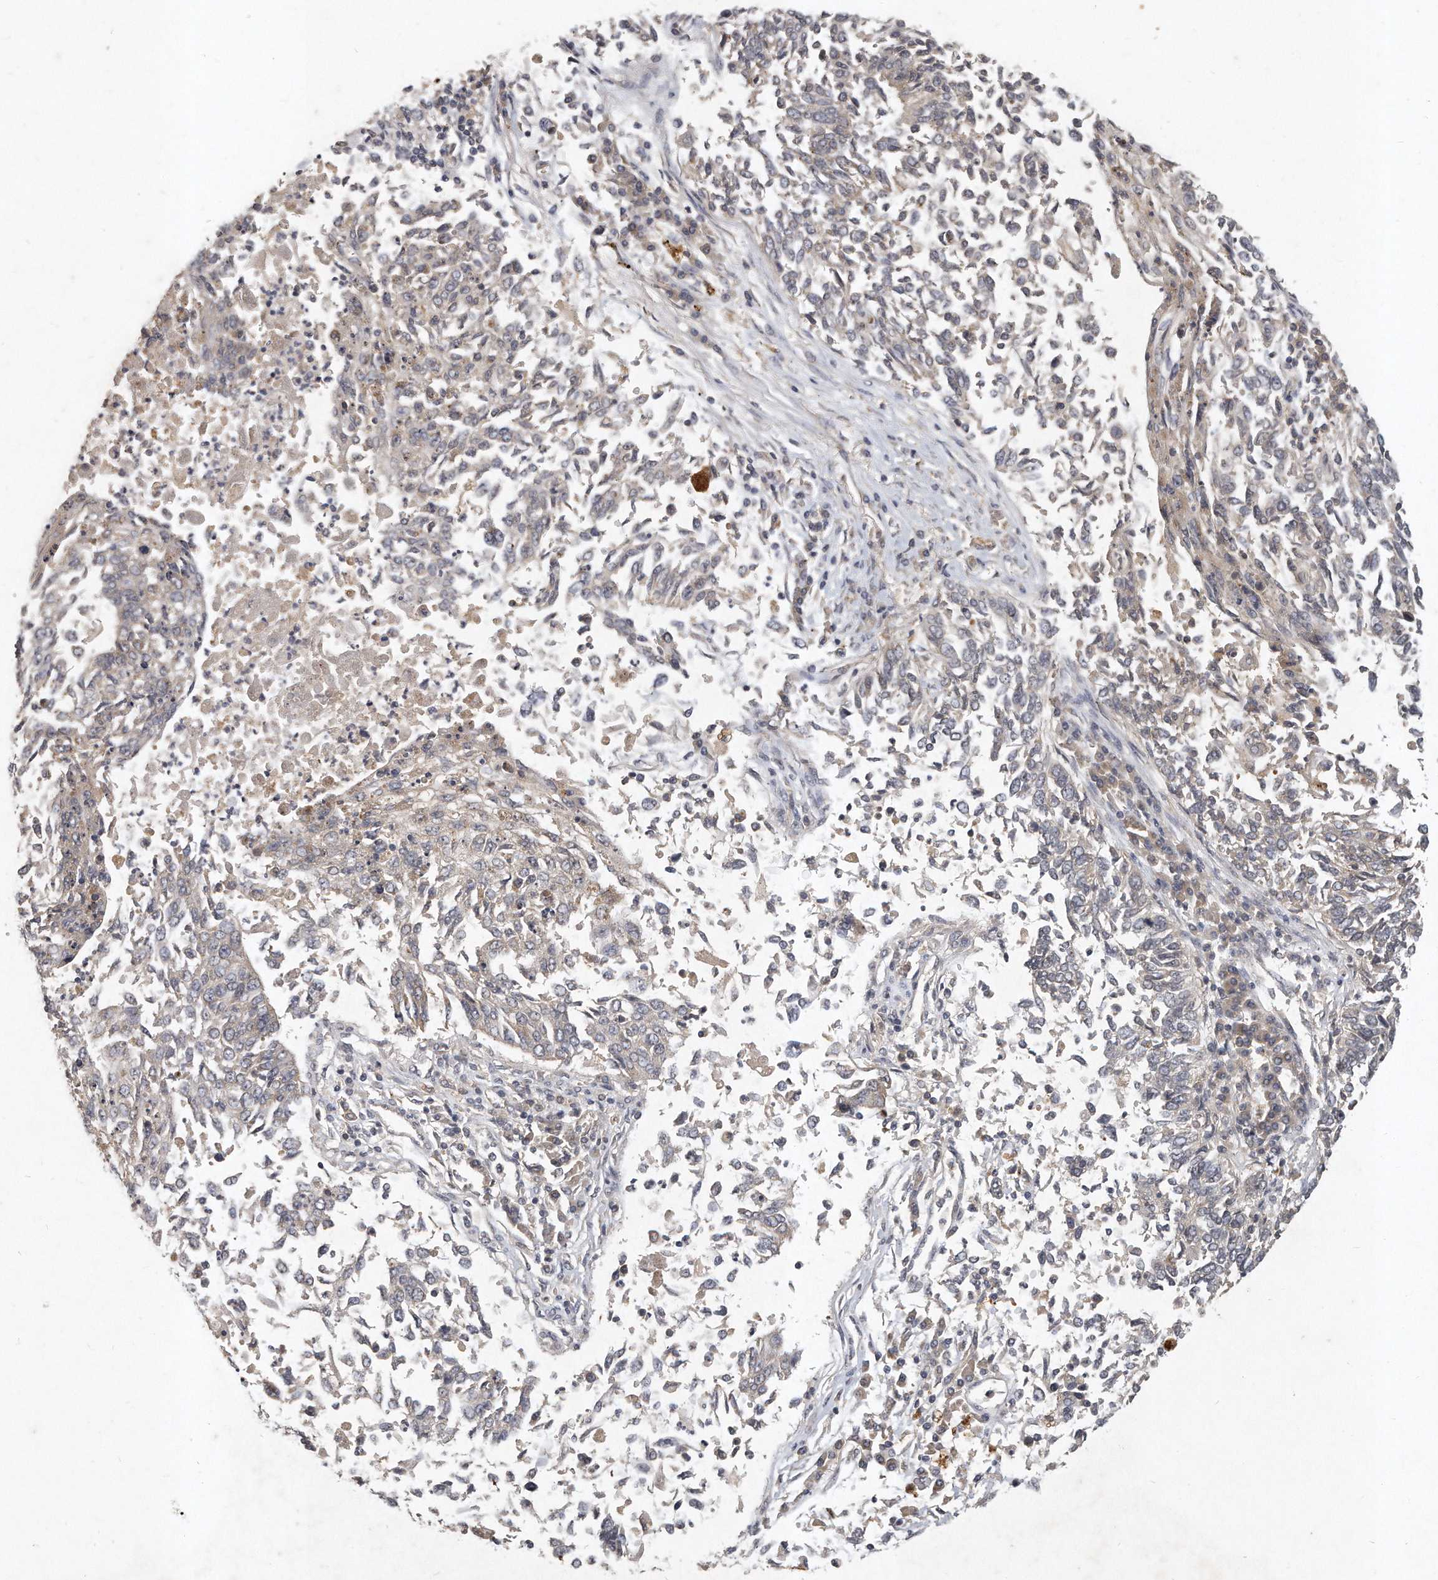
{"staining": {"intensity": "negative", "quantity": "none", "location": "none"}, "tissue": "lung cancer", "cell_type": "Tumor cells", "image_type": "cancer", "snomed": [{"axis": "morphology", "description": "Normal tissue, NOS"}, {"axis": "morphology", "description": "Squamous cell carcinoma, NOS"}, {"axis": "topography", "description": "Cartilage tissue"}, {"axis": "topography", "description": "Bronchus"}, {"axis": "topography", "description": "Lung"}, {"axis": "topography", "description": "Peripheral nerve tissue"}], "caption": "Tumor cells show no significant protein expression in lung cancer.", "gene": "LGALS8", "patient": {"sex": "female", "age": 49}}